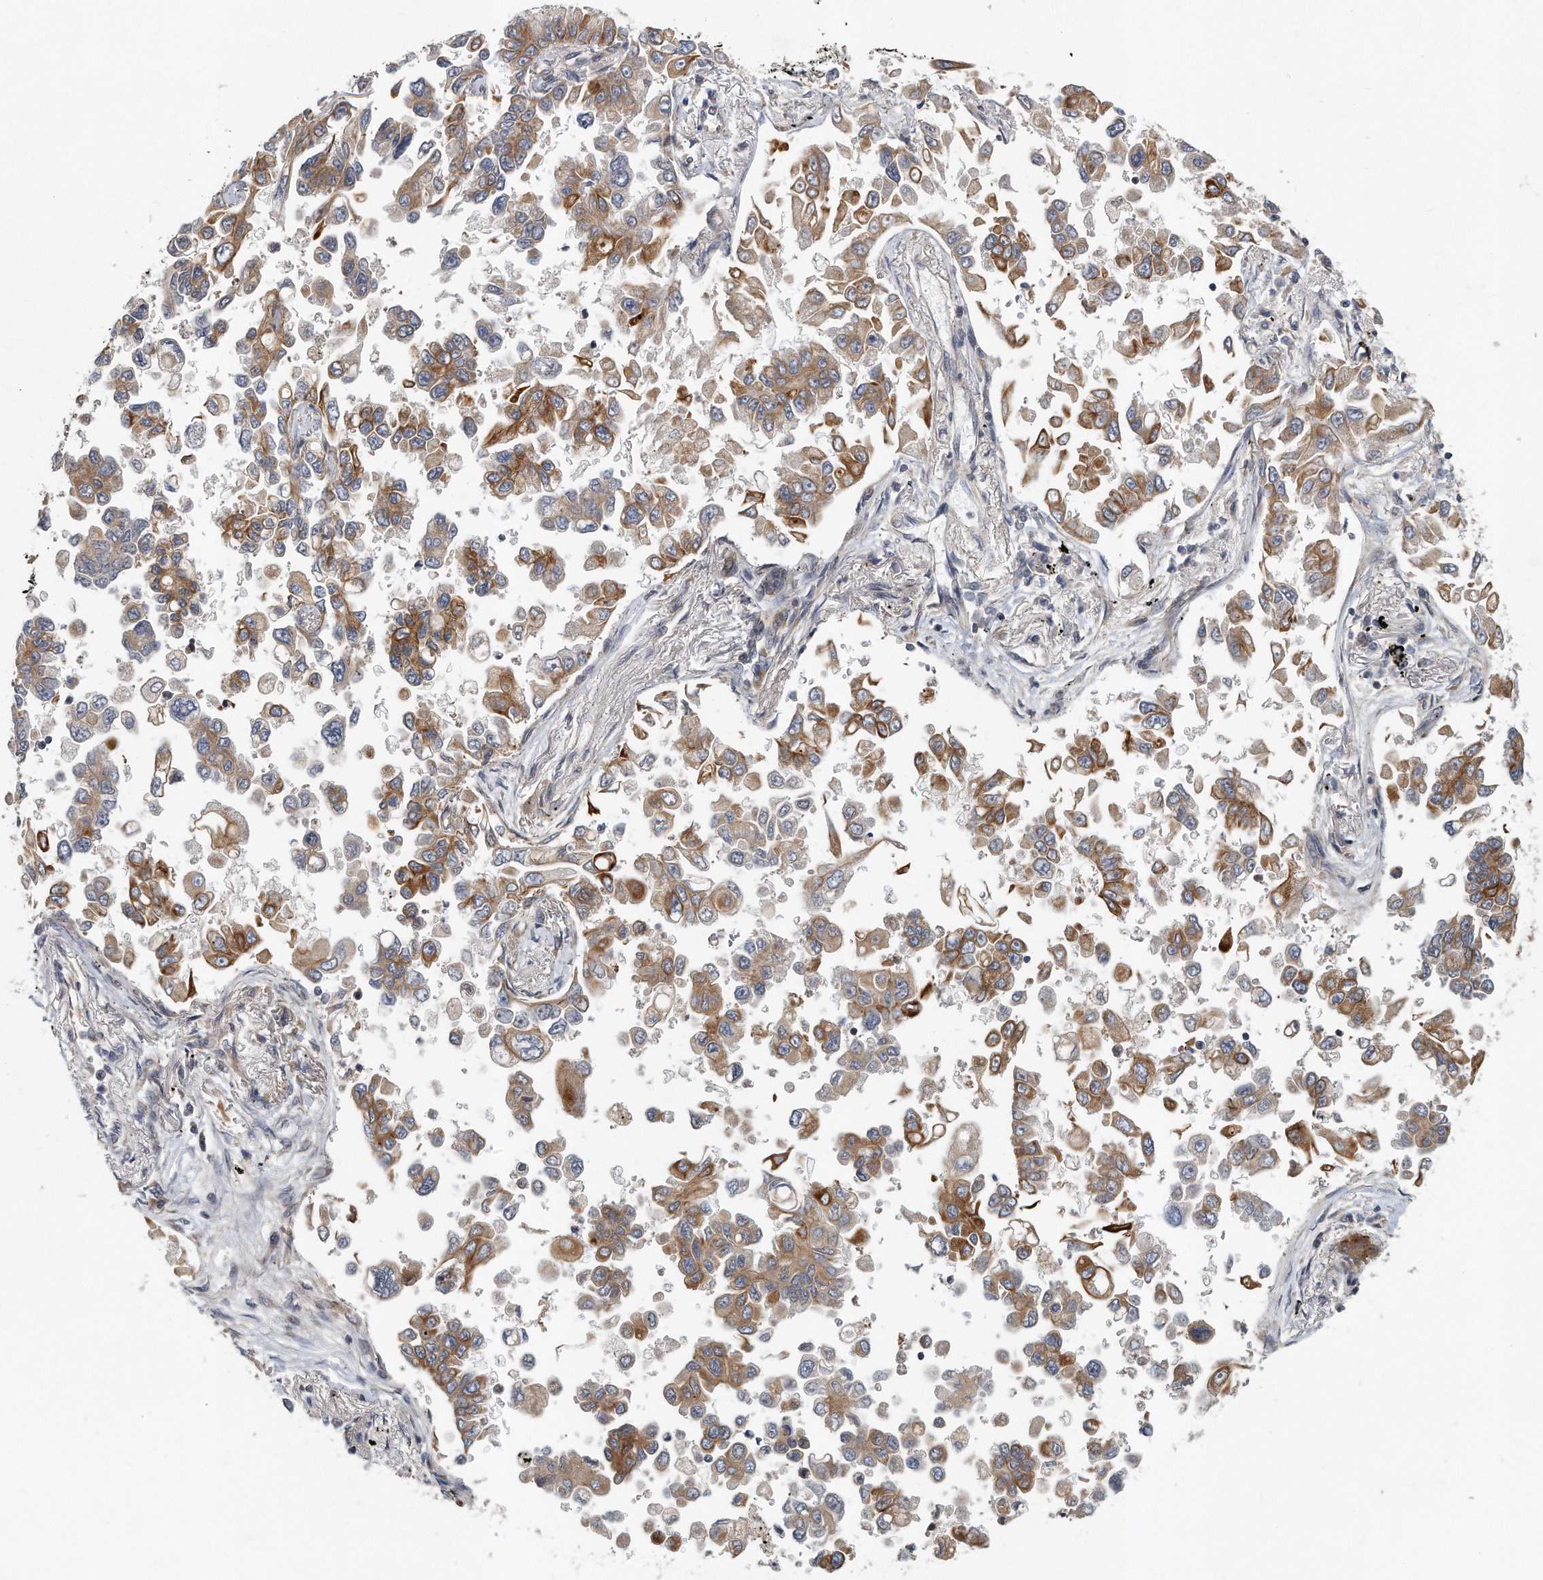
{"staining": {"intensity": "moderate", "quantity": ">75%", "location": "cytoplasmic/membranous"}, "tissue": "lung cancer", "cell_type": "Tumor cells", "image_type": "cancer", "snomed": [{"axis": "morphology", "description": "Adenocarcinoma, NOS"}, {"axis": "topography", "description": "Lung"}], "caption": "Lung cancer (adenocarcinoma) stained with a protein marker shows moderate staining in tumor cells.", "gene": "PCDH8", "patient": {"sex": "female", "age": 67}}